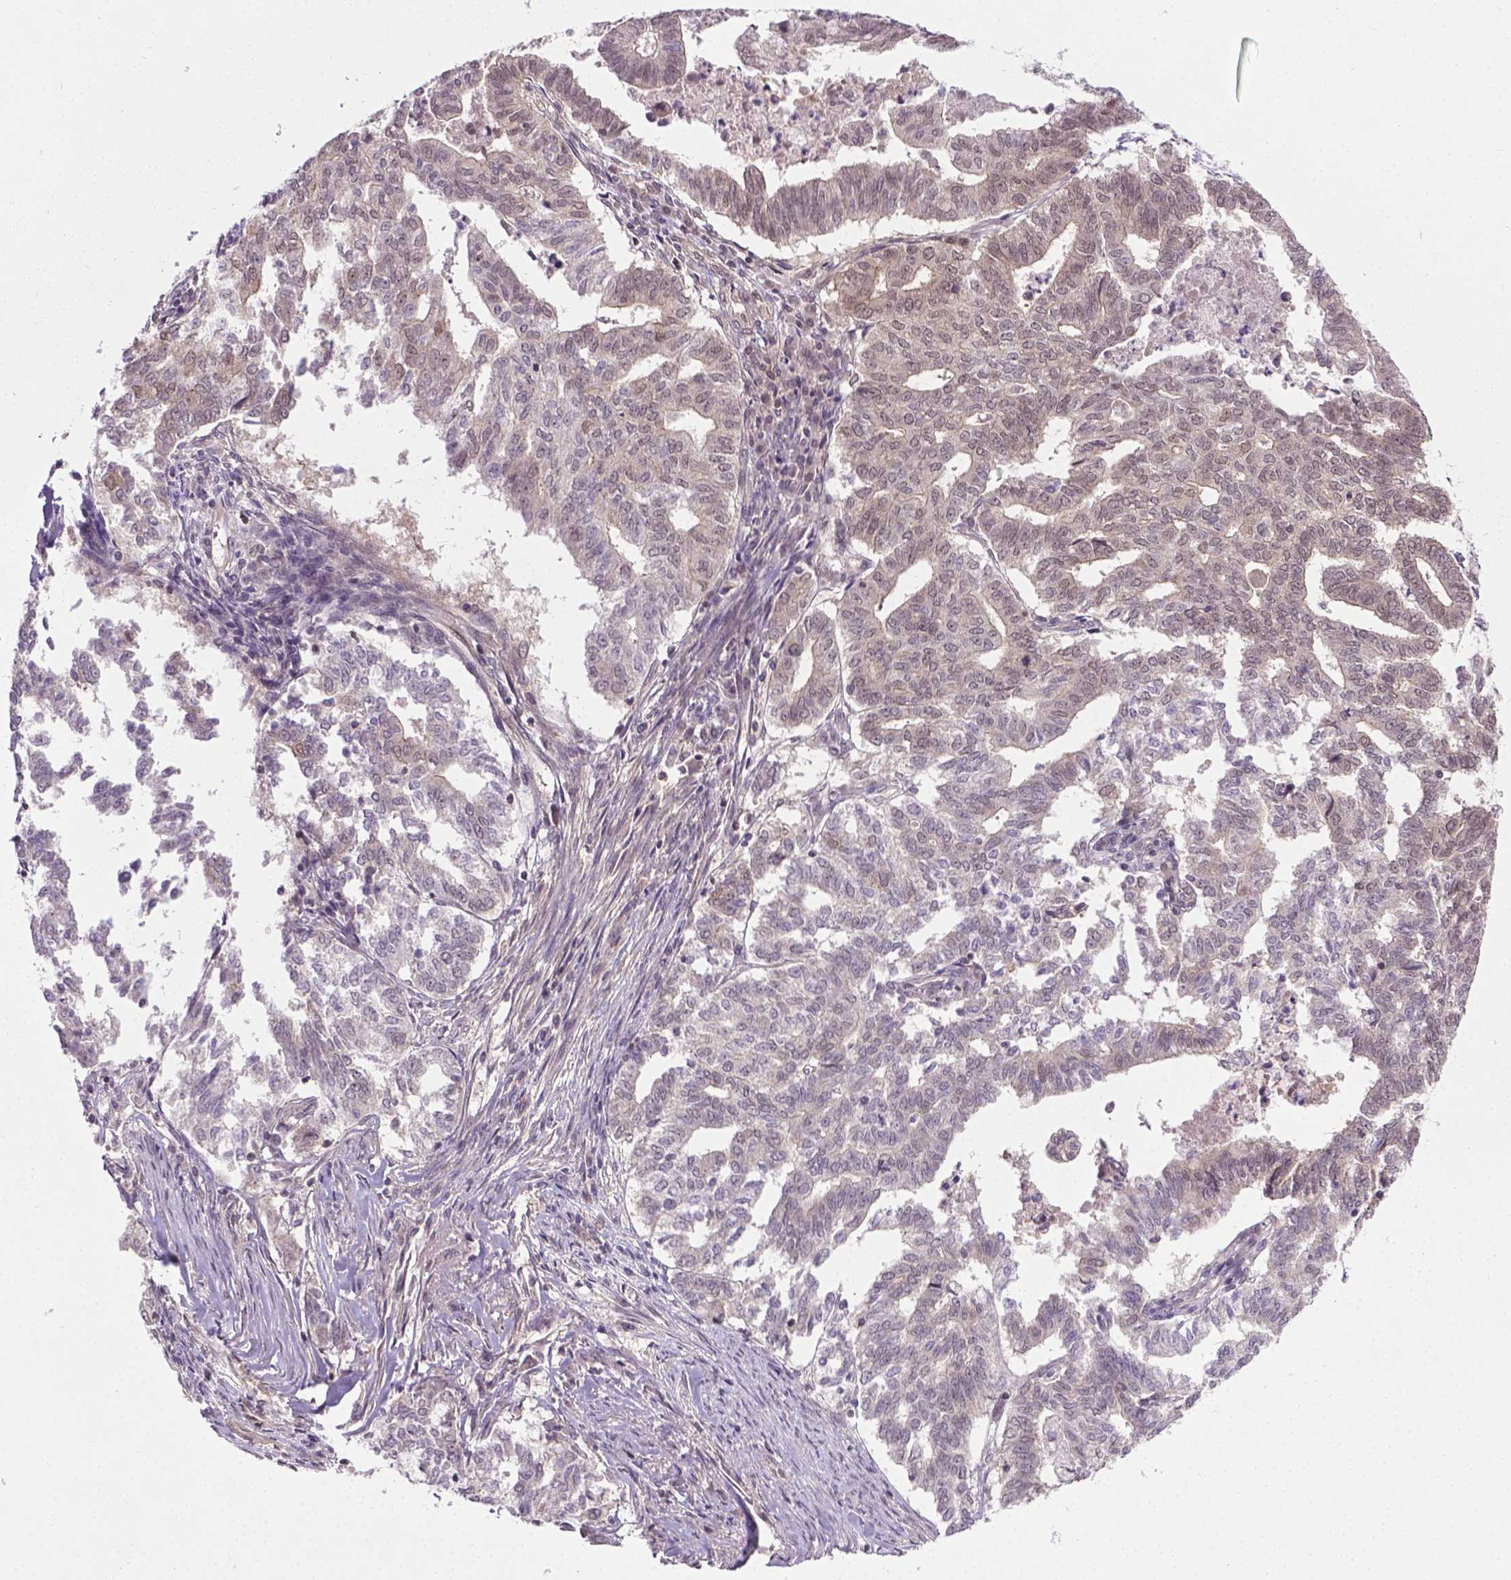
{"staining": {"intensity": "weak", "quantity": "<25%", "location": "nuclear"}, "tissue": "endometrial cancer", "cell_type": "Tumor cells", "image_type": "cancer", "snomed": [{"axis": "morphology", "description": "Adenocarcinoma, NOS"}, {"axis": "topography", "description": "Endometrium"}], "caption": "Tumor cells are negative for protein expression in human endometrial adenocarcinoma. (DAB IHC with hematoxylin counter stain).", "gene": "ANKRD54", "patient": {"sex": "female", "age": 79}}